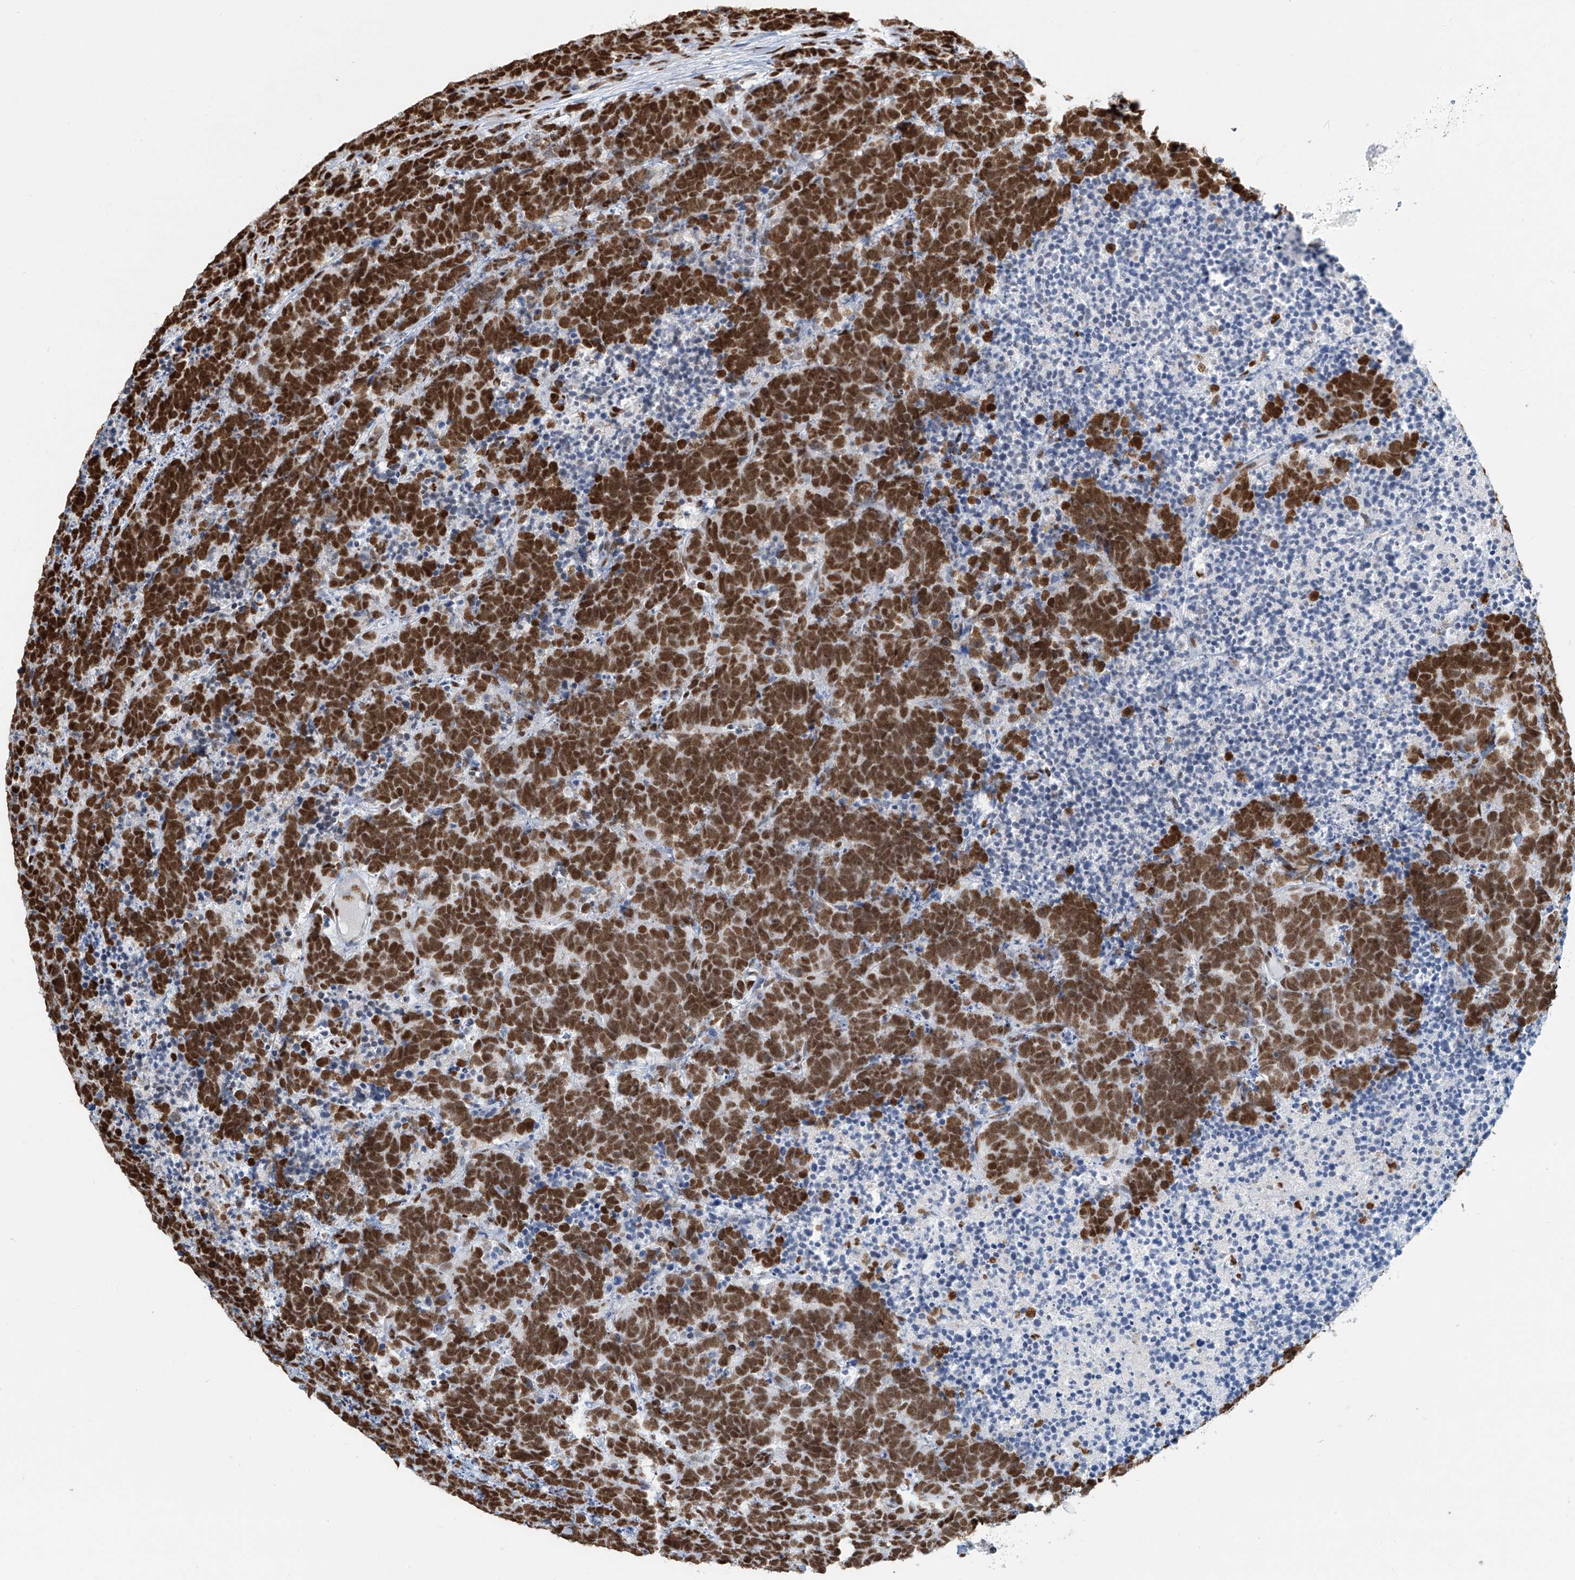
{"staining": {"intensity": "strong", "quantity": ">75%", "location": "nuclear"}, "tissue": "carcinoid", "cell_type": "Tumor cells", "image_type": "cancer", "snomed": [{"axis": "morphology", "description": "Carcinoma, NOS"}, {"axis": "morphology", "description": "Carcinoid, malignant, NOS"}, {"axis": "topography", "description": "Urinary bladder"}], "caption": "This is an image of immunohistochemistry (IHC) staining of malignant carcinoid, which shows strong staining in the nuclear of tumor cells.", "gene": "SARNP", "patient": {"sex": "male", "age": 57}}